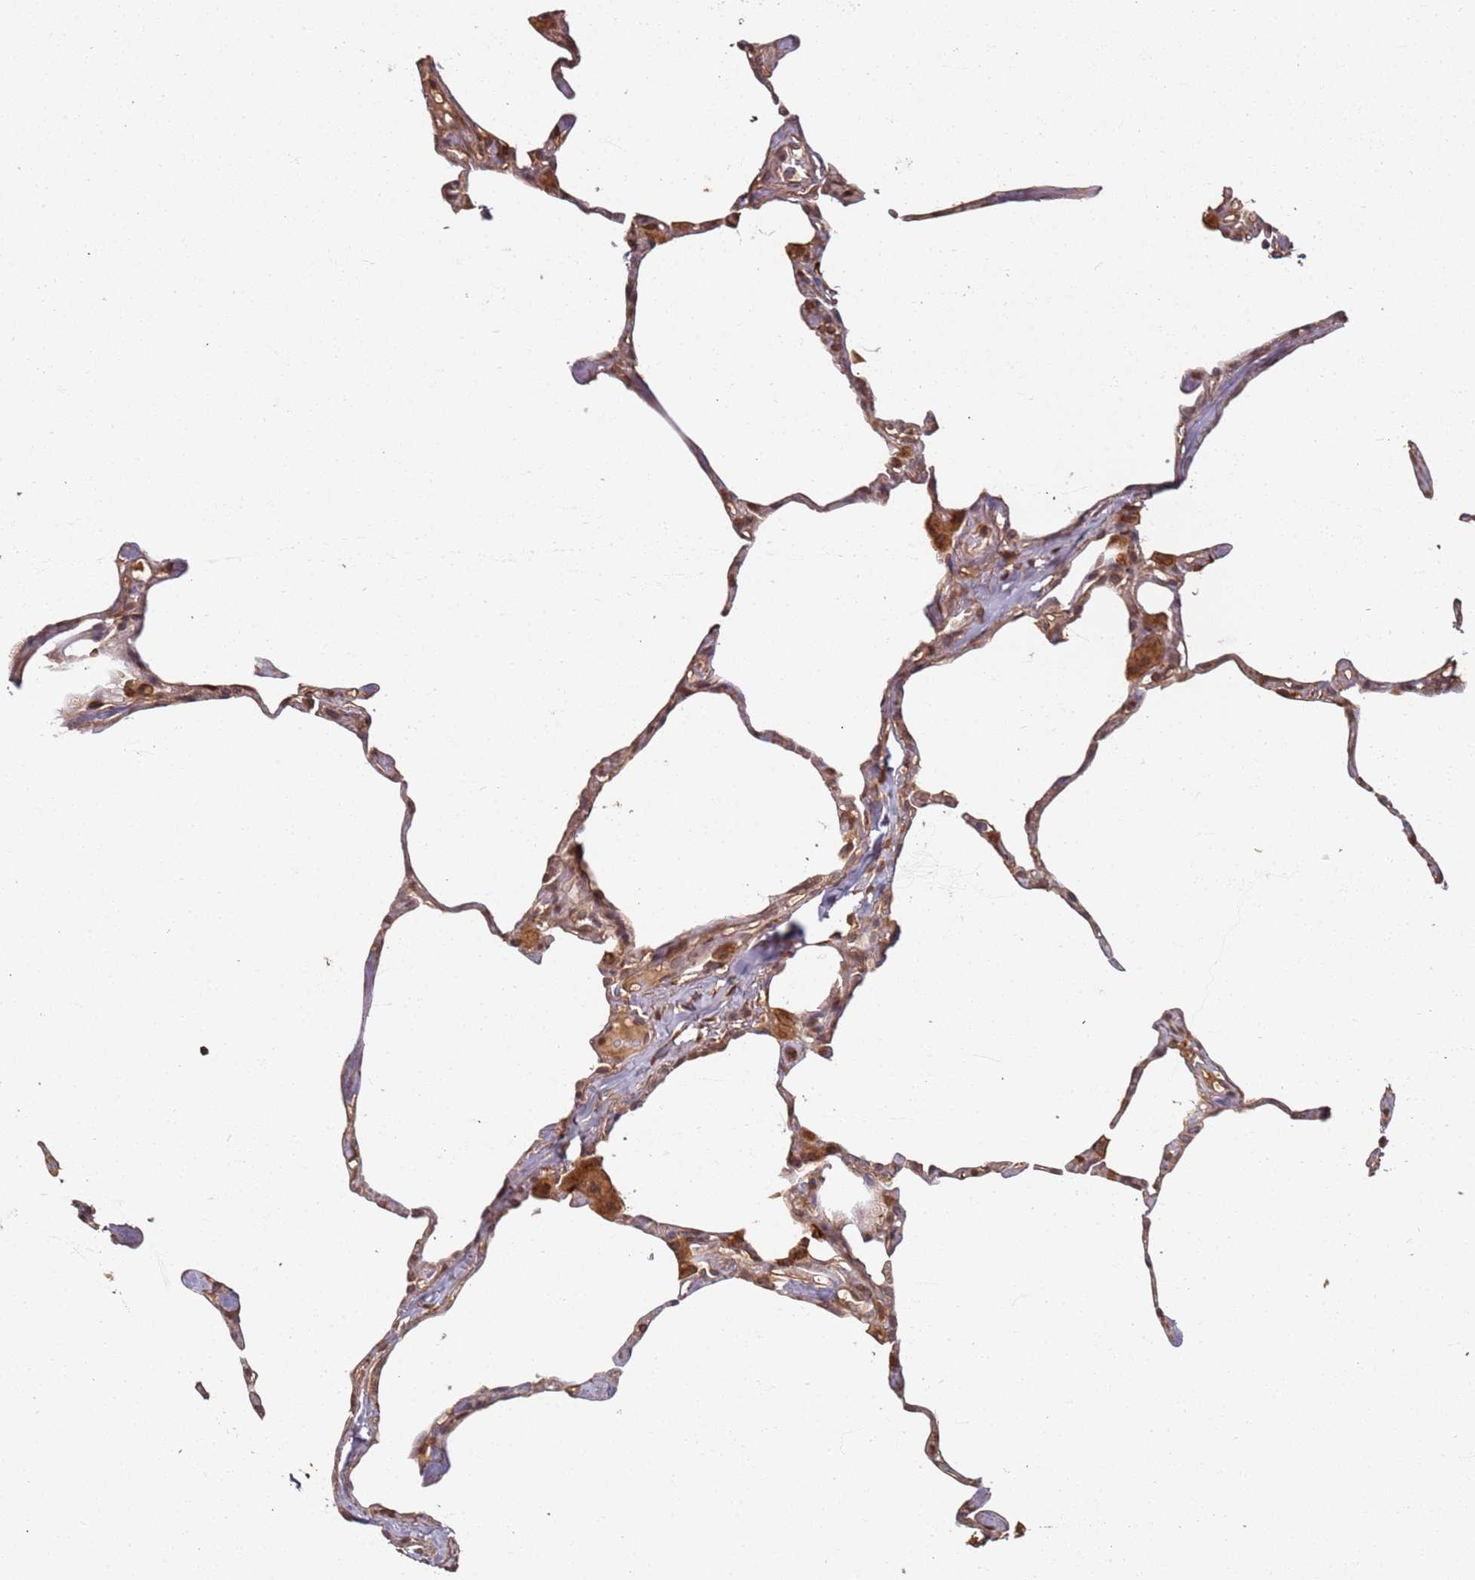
{"staining": {"intensity": "weak", "quantity": "25%-75%", "location": "cytoplasmic/membranous"}, "tissue": "lung", "cell_type": "Alveolar cells", "image_type": "normal", "snomed": [{"axis": "morphology", "description": "Normal tissue, NOS"}, {"axis": "topography", "description": "Lung"}], "caption": "Immunohistochemical staining of normal lung demonstrates weak cytoplasmic/membranous protein positivity in approximately 25%-75% of alveolar cells. (DAB (3,3'-diaminobenzidine) = brown stain, brightfield microscopy at high magnification).", "gene": "SDCCAG8", "patient": {"sex": "male", "age": 65}}